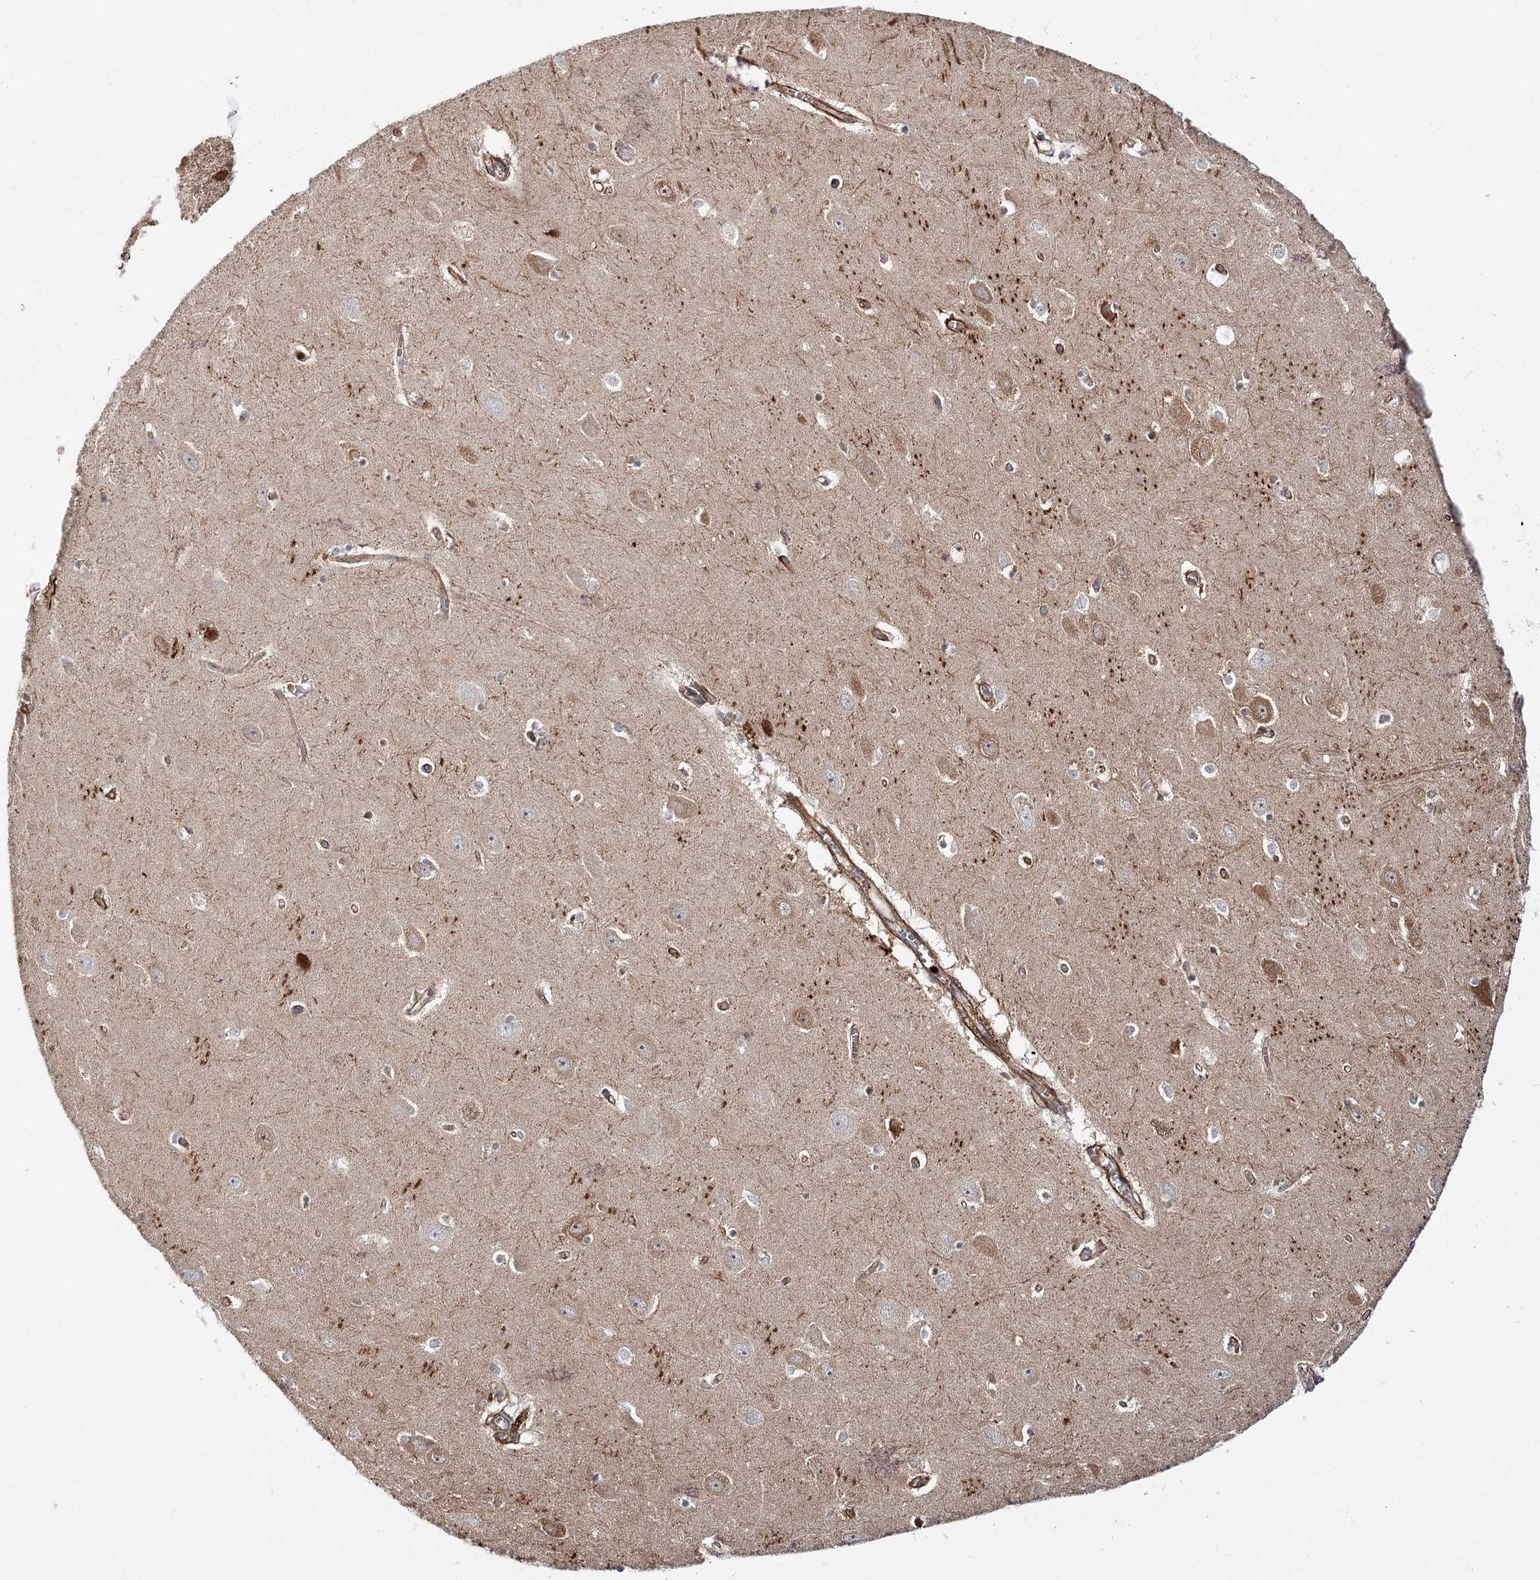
{"staining": {"intensity": "negative", "quantity": "none", "location": "none"}, "tissue": "hippocampus", "cell_type": "Glial cells", "image_type": "normal", "snomed": [{"axis": "morphology", "description": "Normal tissue, NOS"}, {"axis": "topography", "description": "Hippocampus"}], "caption": "Protein analysis of benign hippocampus demonstrates no significant staining in glial cells.", "gene": "C11orf52", "patient": {"sex": "female", "age": 64}}